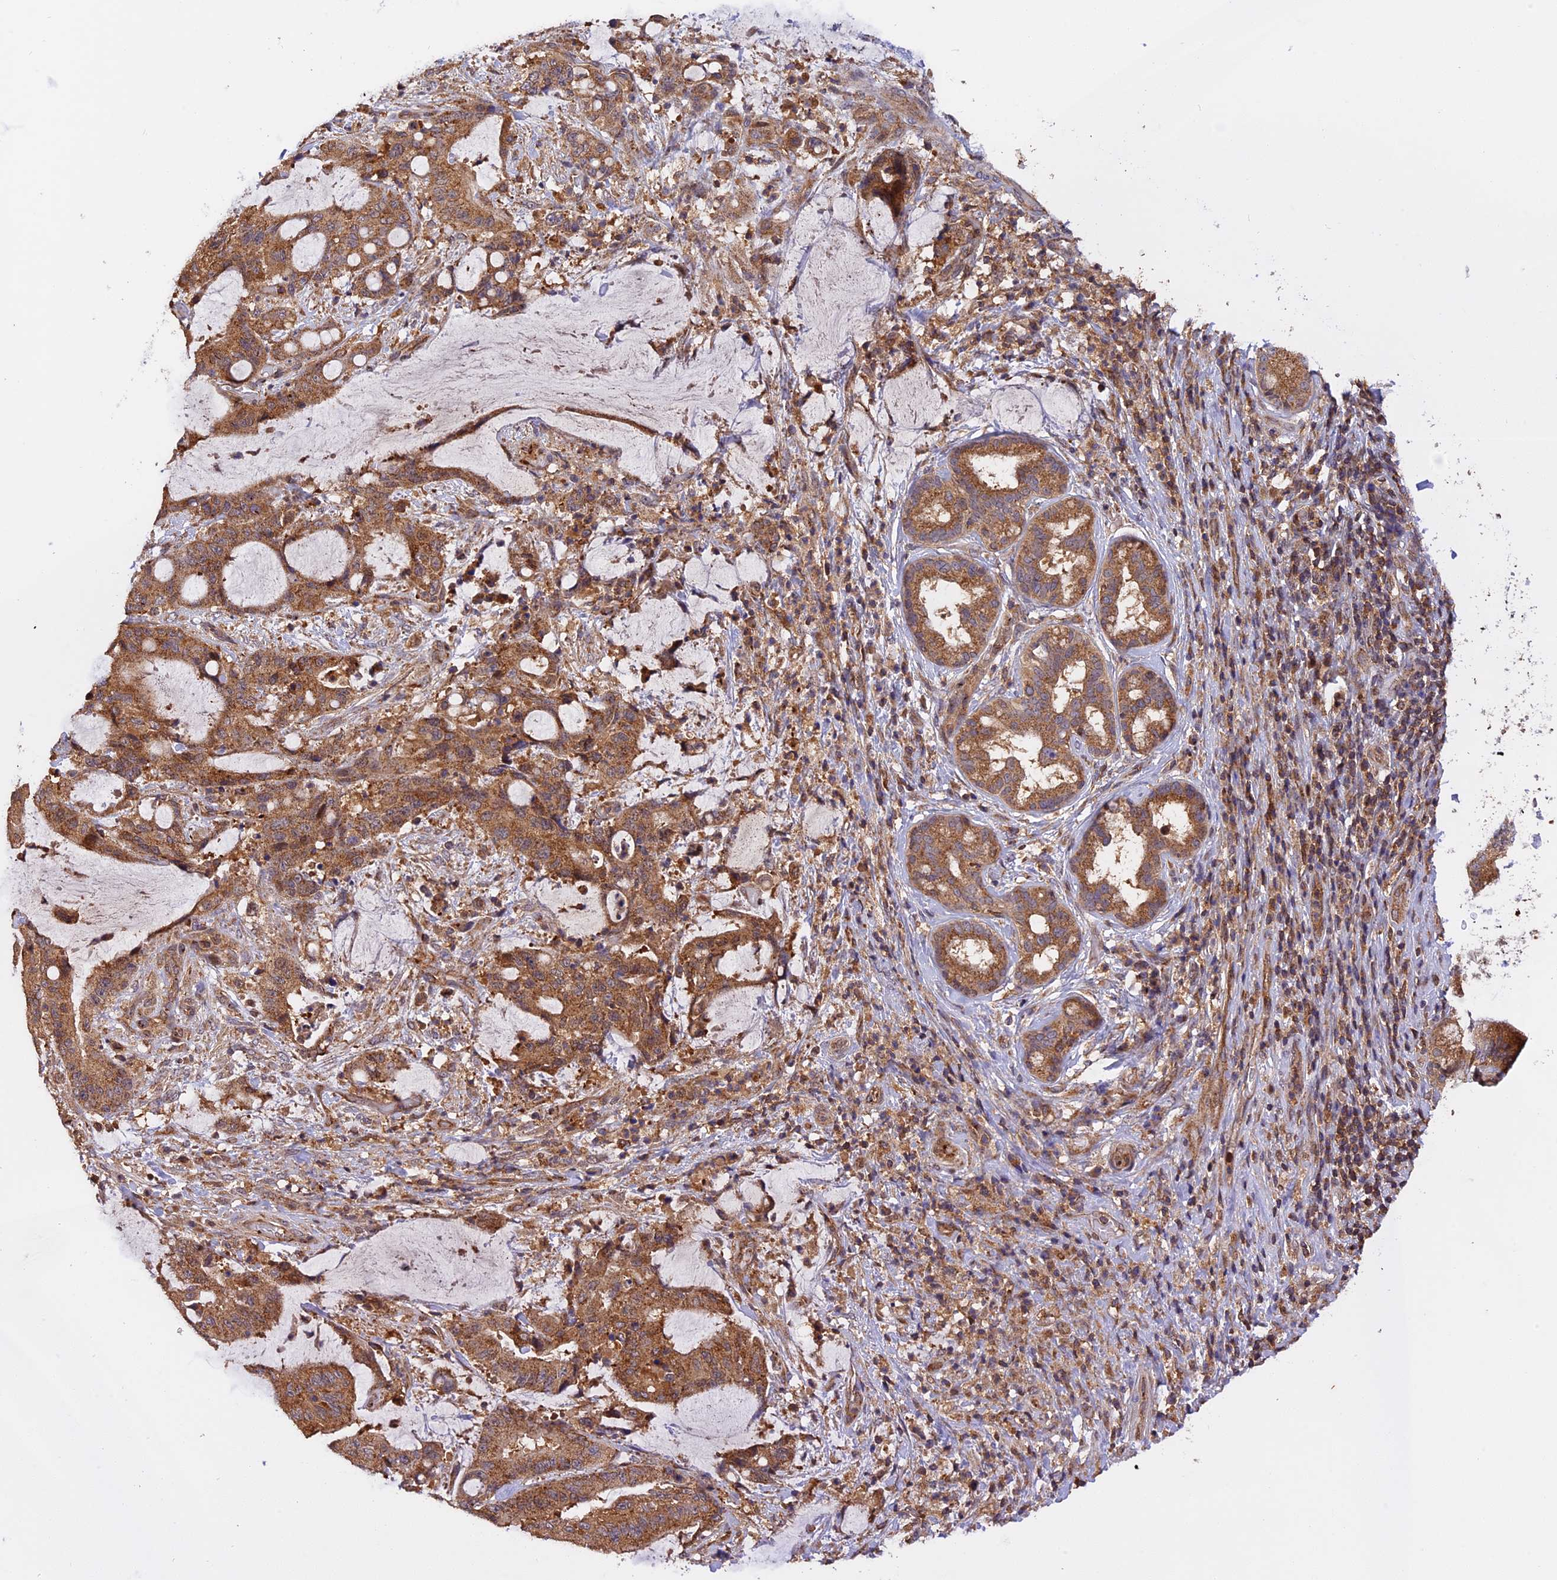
{"staining": {"intensity": "moderate", "quantity": ">75%", "location": "cytoplasmic/membranous"}, "tissue": "liver cancer", "cell_type": "Tumor cells", "image_type": "cancer", "snomed": [{"axis": "morphology", "description": "Normal tissue, NOS"}, {"axis": "morphology", "description": "Cholangiocarcinoma"}, {"axis": "topography", "description": "Liver"}, {"axis": "topography", "description": "Peripheral nerve tissue"}], "caption": "The photomicrograph reveals a brown stain indicating the presence of a protein in the cytoplasmic/membranous of tumor cells in cholangiocarcinoma (liver).", "gene": "PEX3", "patient": {"sex": "female", "age": 73}}